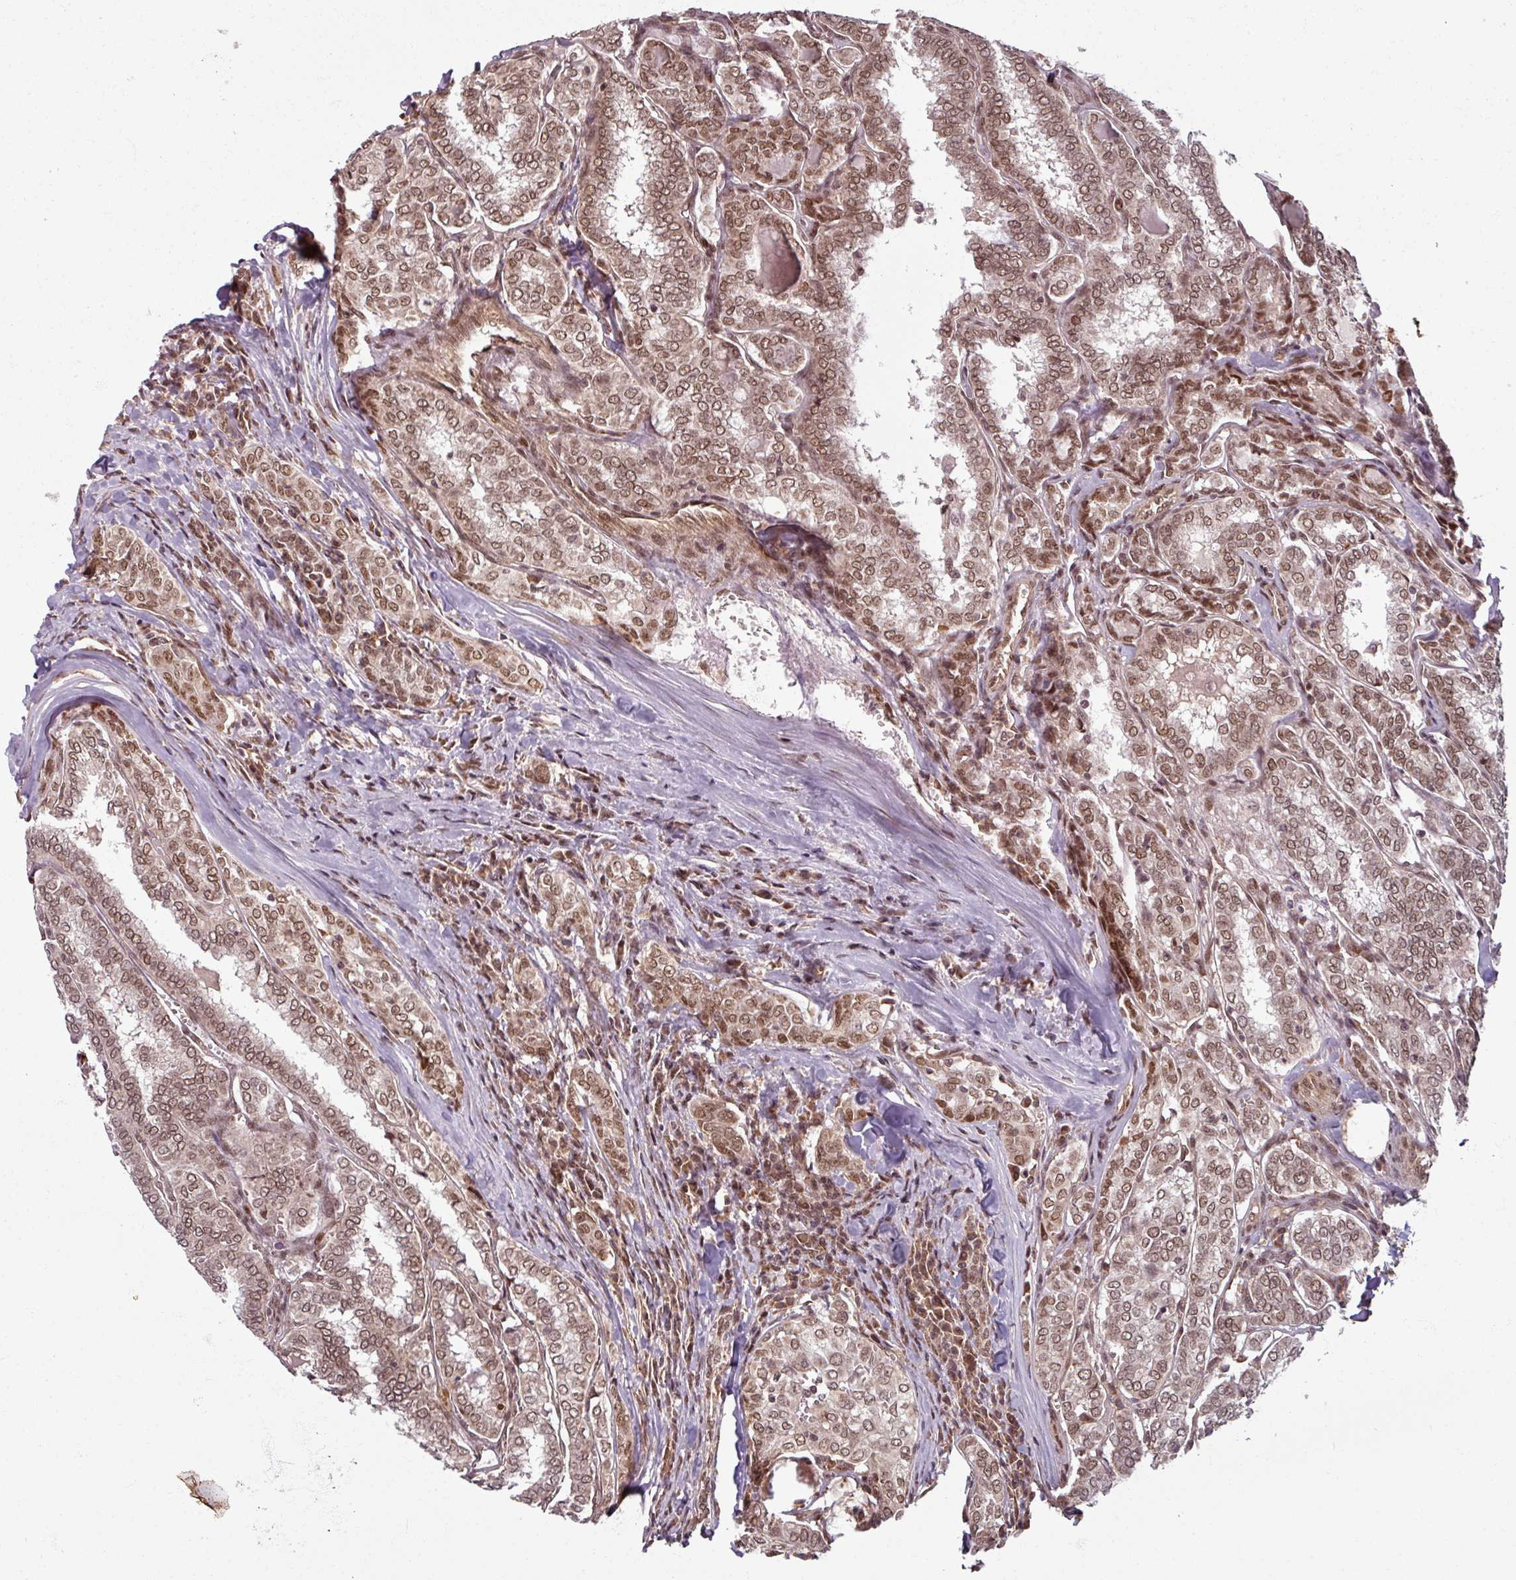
{"staining": {"intensity": "strong", "quantity": ">75%", "location": "nuclear"}, "tissue": "thyroid cancer", "cell_type": "Tumor cells", "image_type": "cancer", "snomed": [{"axis": "morphology", "description": "Papillary adenocarcinoma, NOS"}, {"axis": "topography", "description": "Thyroid gland"}], "caption": "Thyroid papillary adenocarcinoma tissue shows strong nuclear positivity in about >75% of tumor cells, visualized by immunohistochemistry.", "gene": "SWI5", "patient": {"sex": "female", "age": 30}}